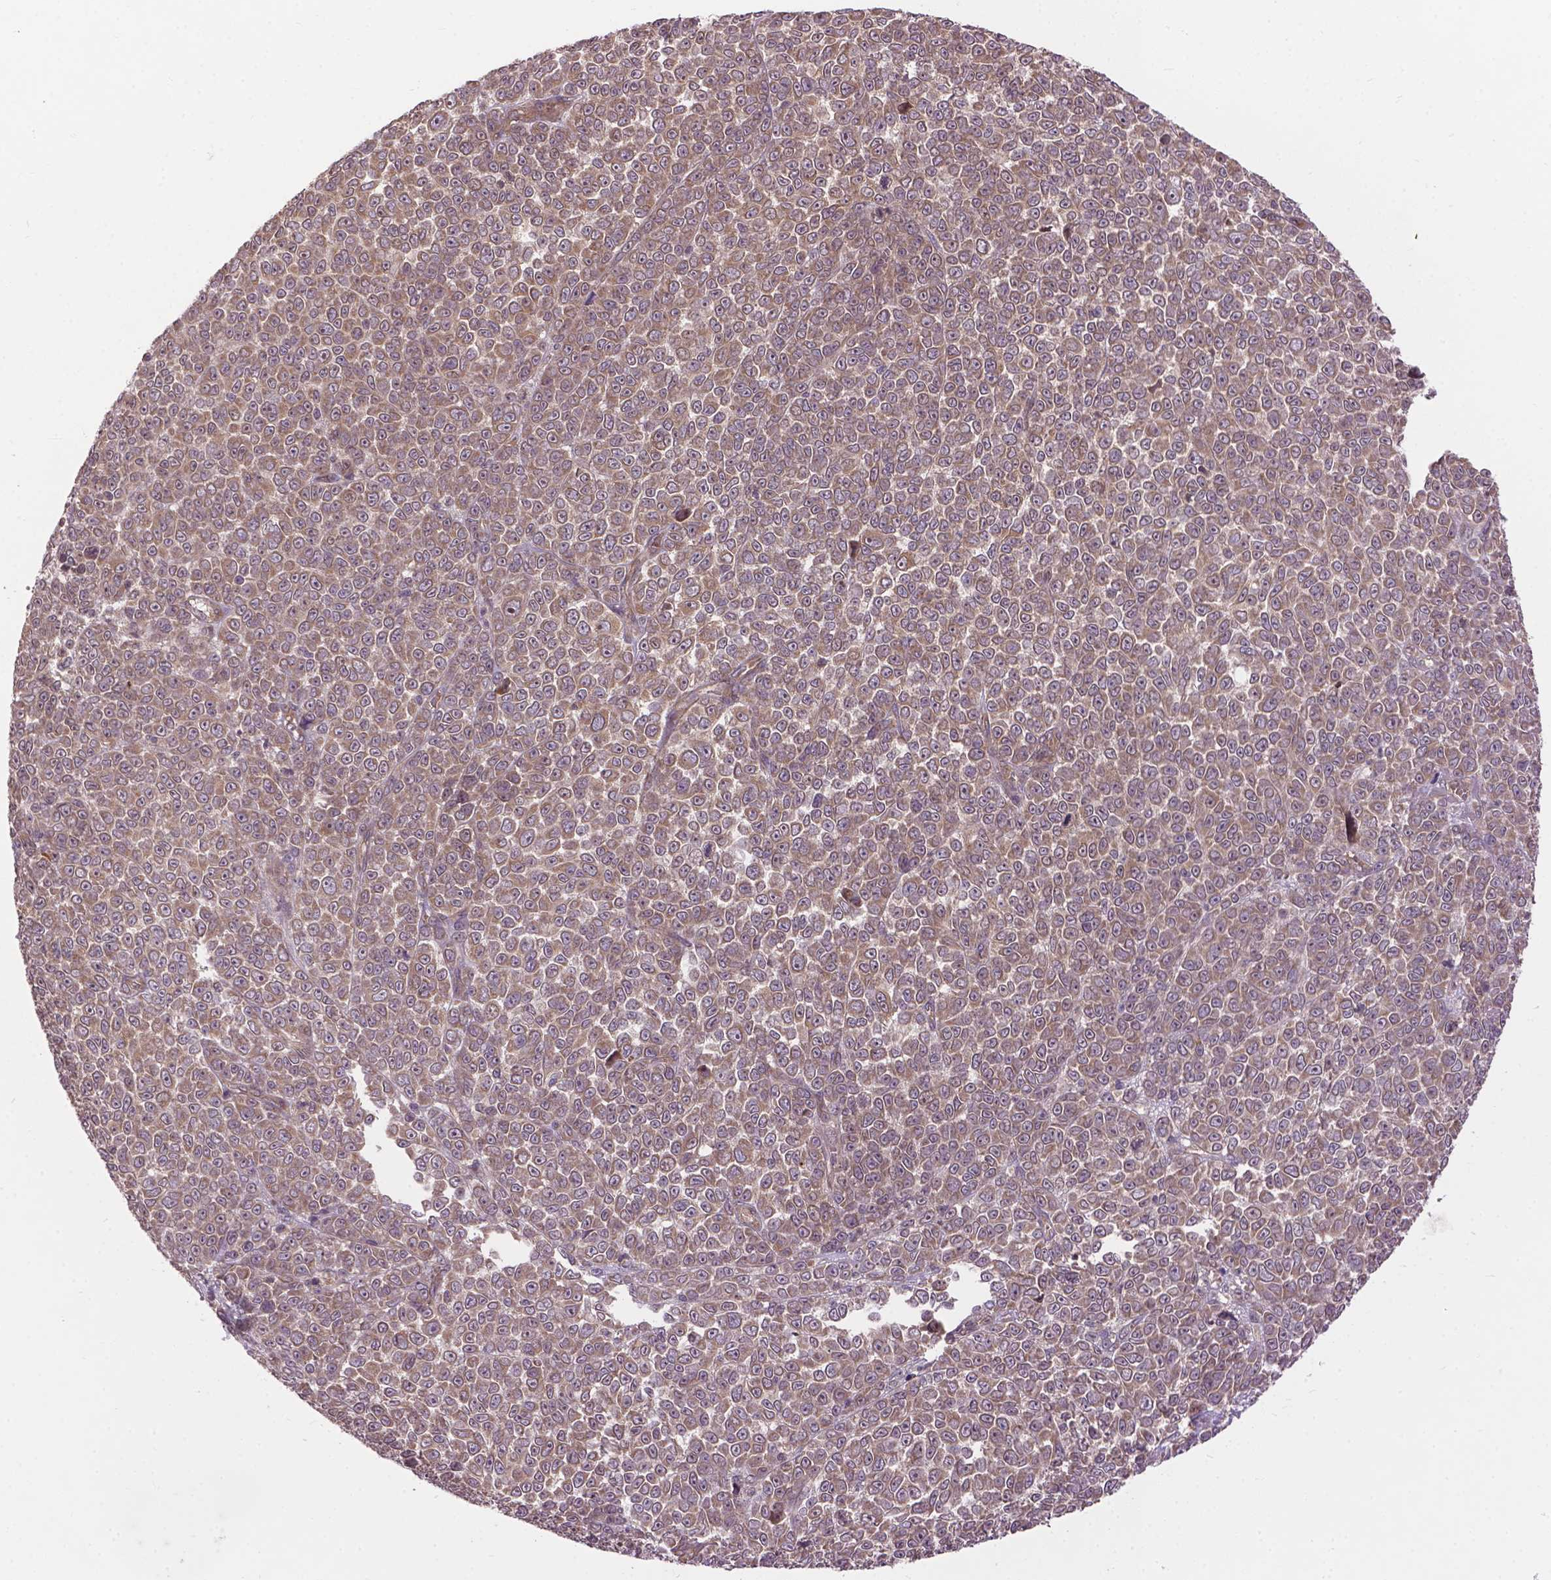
{"staining": {"intensity": "weak", "quantity": ">75%", "location": "cytoplasmic/membranous"}, "tissue": "melanoma", "cell_type": "Tumor cells", "image_type": "cancer", "snomed": [{"axis": "morphology", "description": "Malignant melanoma, NOS"}, {"axis": "topography", "description": "Skin"}], "caption": "Immunohistochemistry (IHC) histopathology image of human malignant melanoma stained for a protein (brown), which reveals low levels of weak cytoplasmic/membranous staining in approximately >75% of tumor cells.", "gene": "ZNF616", "patient": {"sex": "female", "age": 95}}